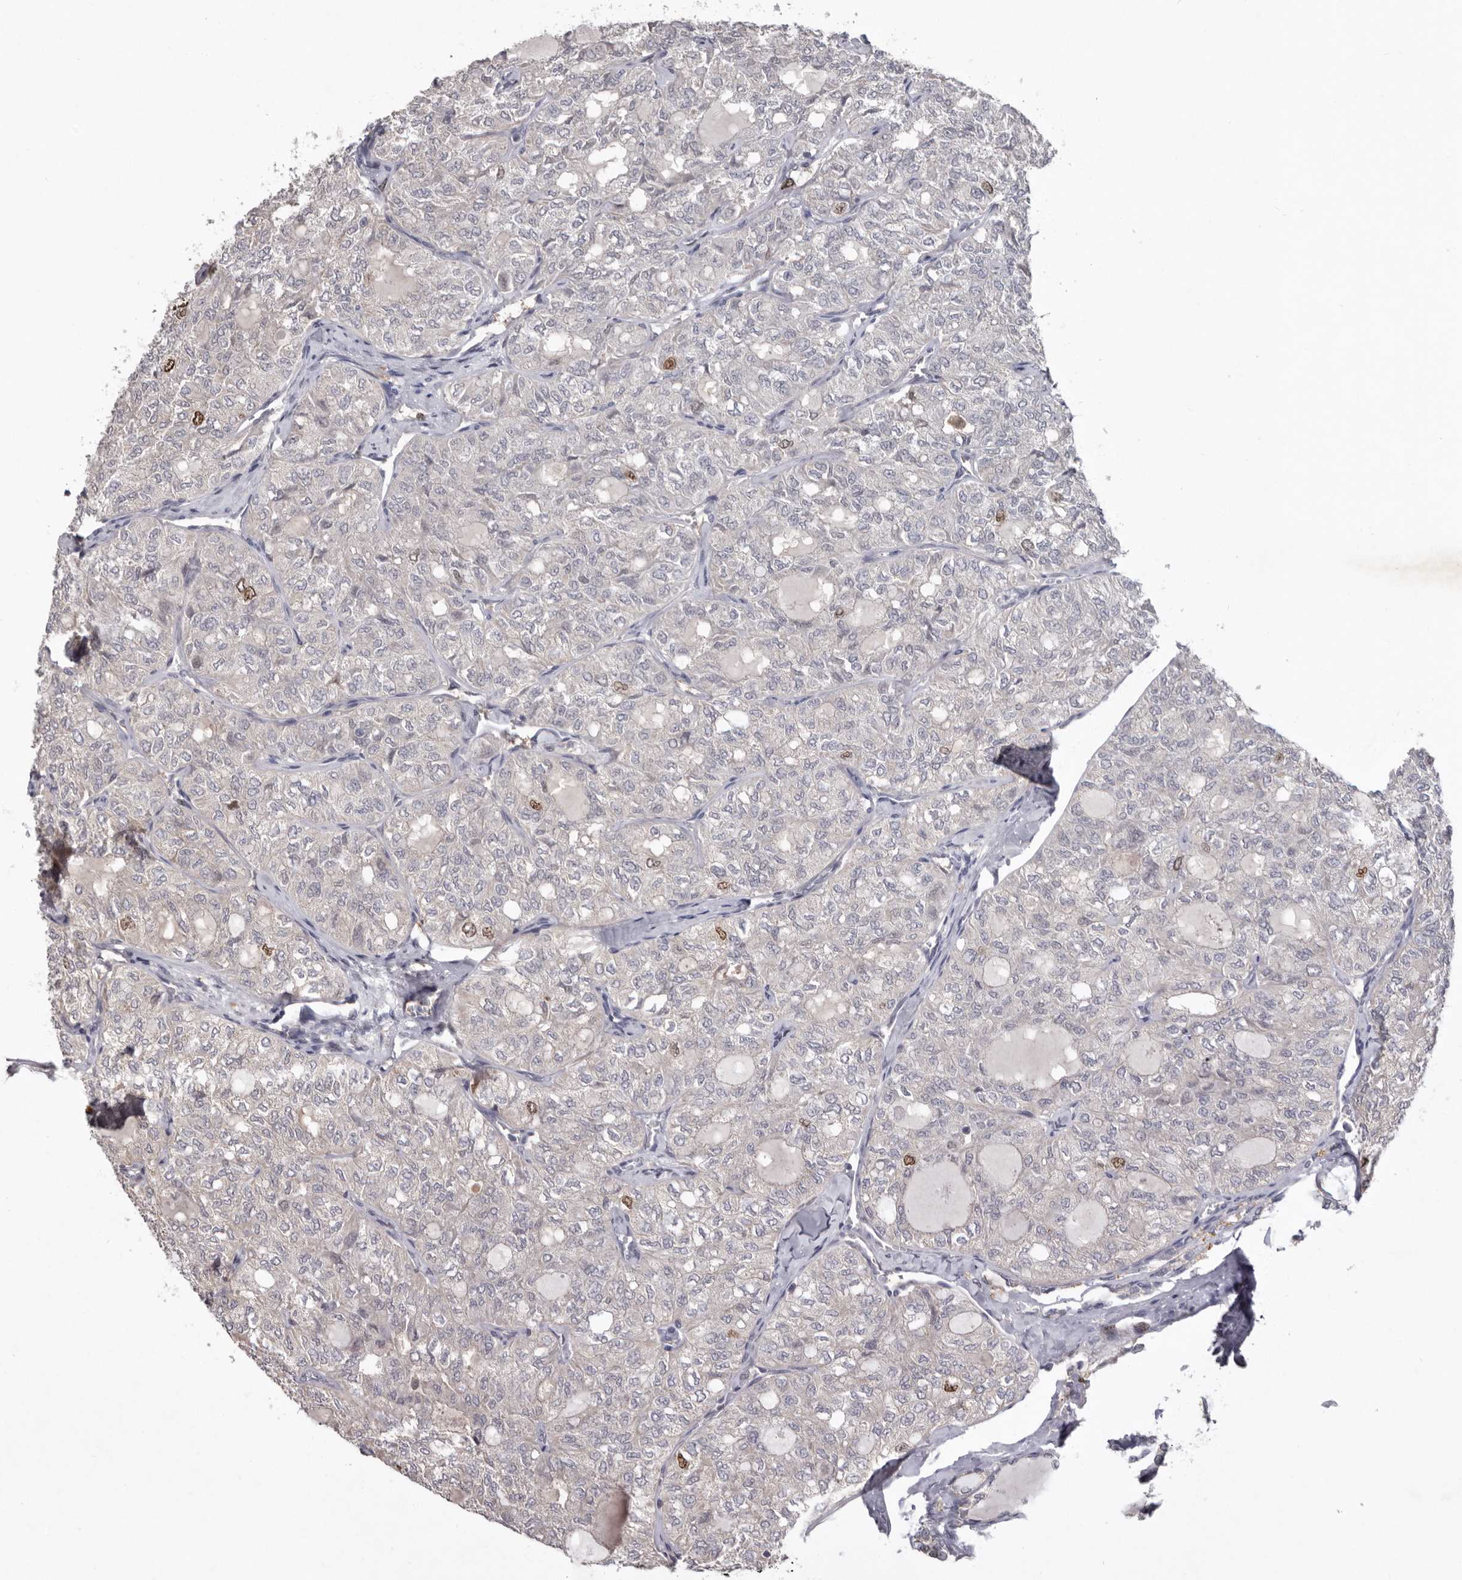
{"staining": {"intensity": "moderate", "quantity": "<25%", "location": "nuclear"}, "tissue": "thyroid cancer", "cell_type": "Tumor cells", "image_type": "cancer", "snomed": [{"axis": "morphology", "description": "Follicular adenoma carcinoma, NOS"}, {"axis": "topography", "description": "Thyroid gland"}], "caption": "Follicular adenoma carcinoma (thyroid) stained with a brown dye demonstrates moderate nuclear positive staining in about <25% of tumor cells.", "gene": "CDCA8", "patient": {"sex": "male", "age": 75}}